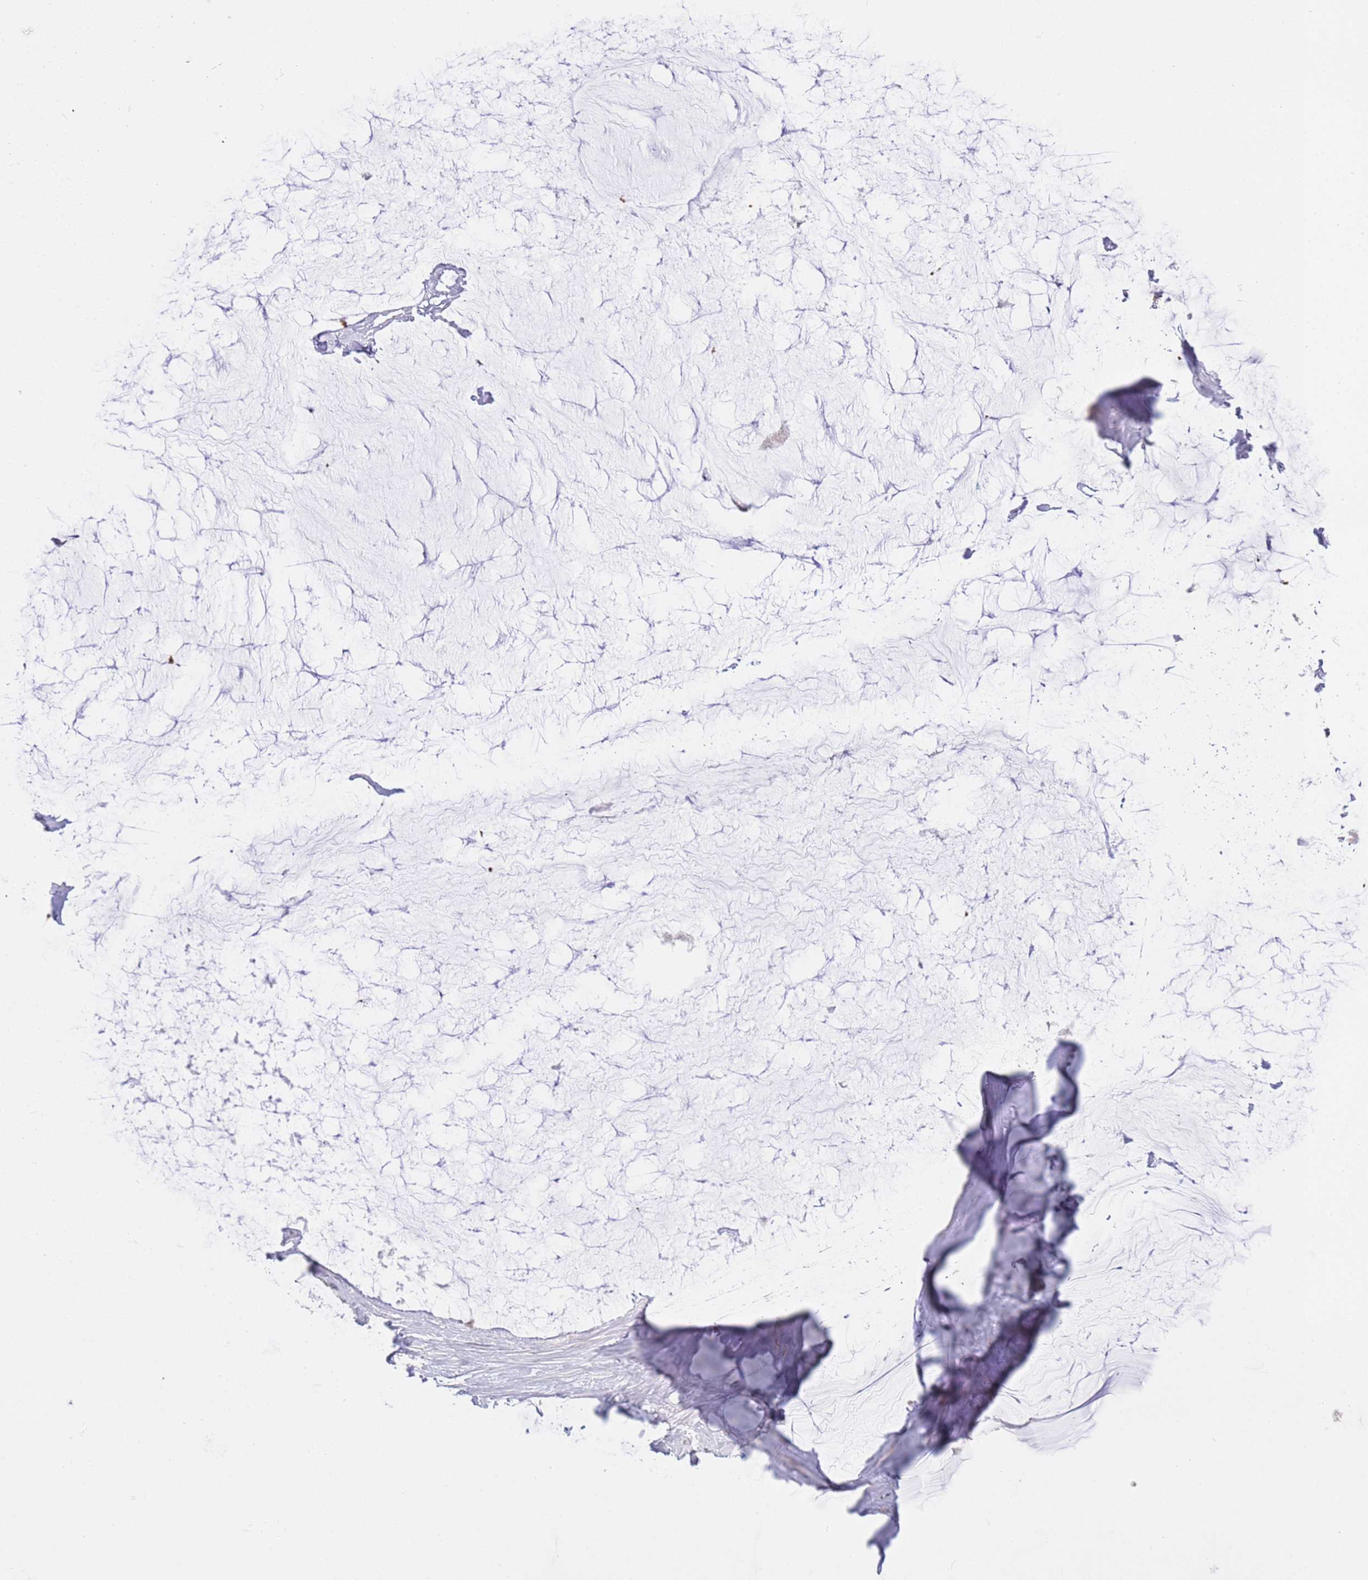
{"staining": {"intensity": "negative", "quantity": "none", "location": "none"}, "tissue": "ovarian cancer", "cell_type": "Tumor cells", "image_type": "cancer", "snomed": [{"axis": "morphology", "description": "Cystadenocarcinoma, mucinous, NOS"}, {"axis": "topography", "description": "Ovary"}], "caption": "Ovarian cancer was stained to show a protein in brown. There is no significant positivity in tumor cells. Nuclei are stained in blue.", "gene": "MAGEF1", "patient": {"sex": "female", "age": 39}}